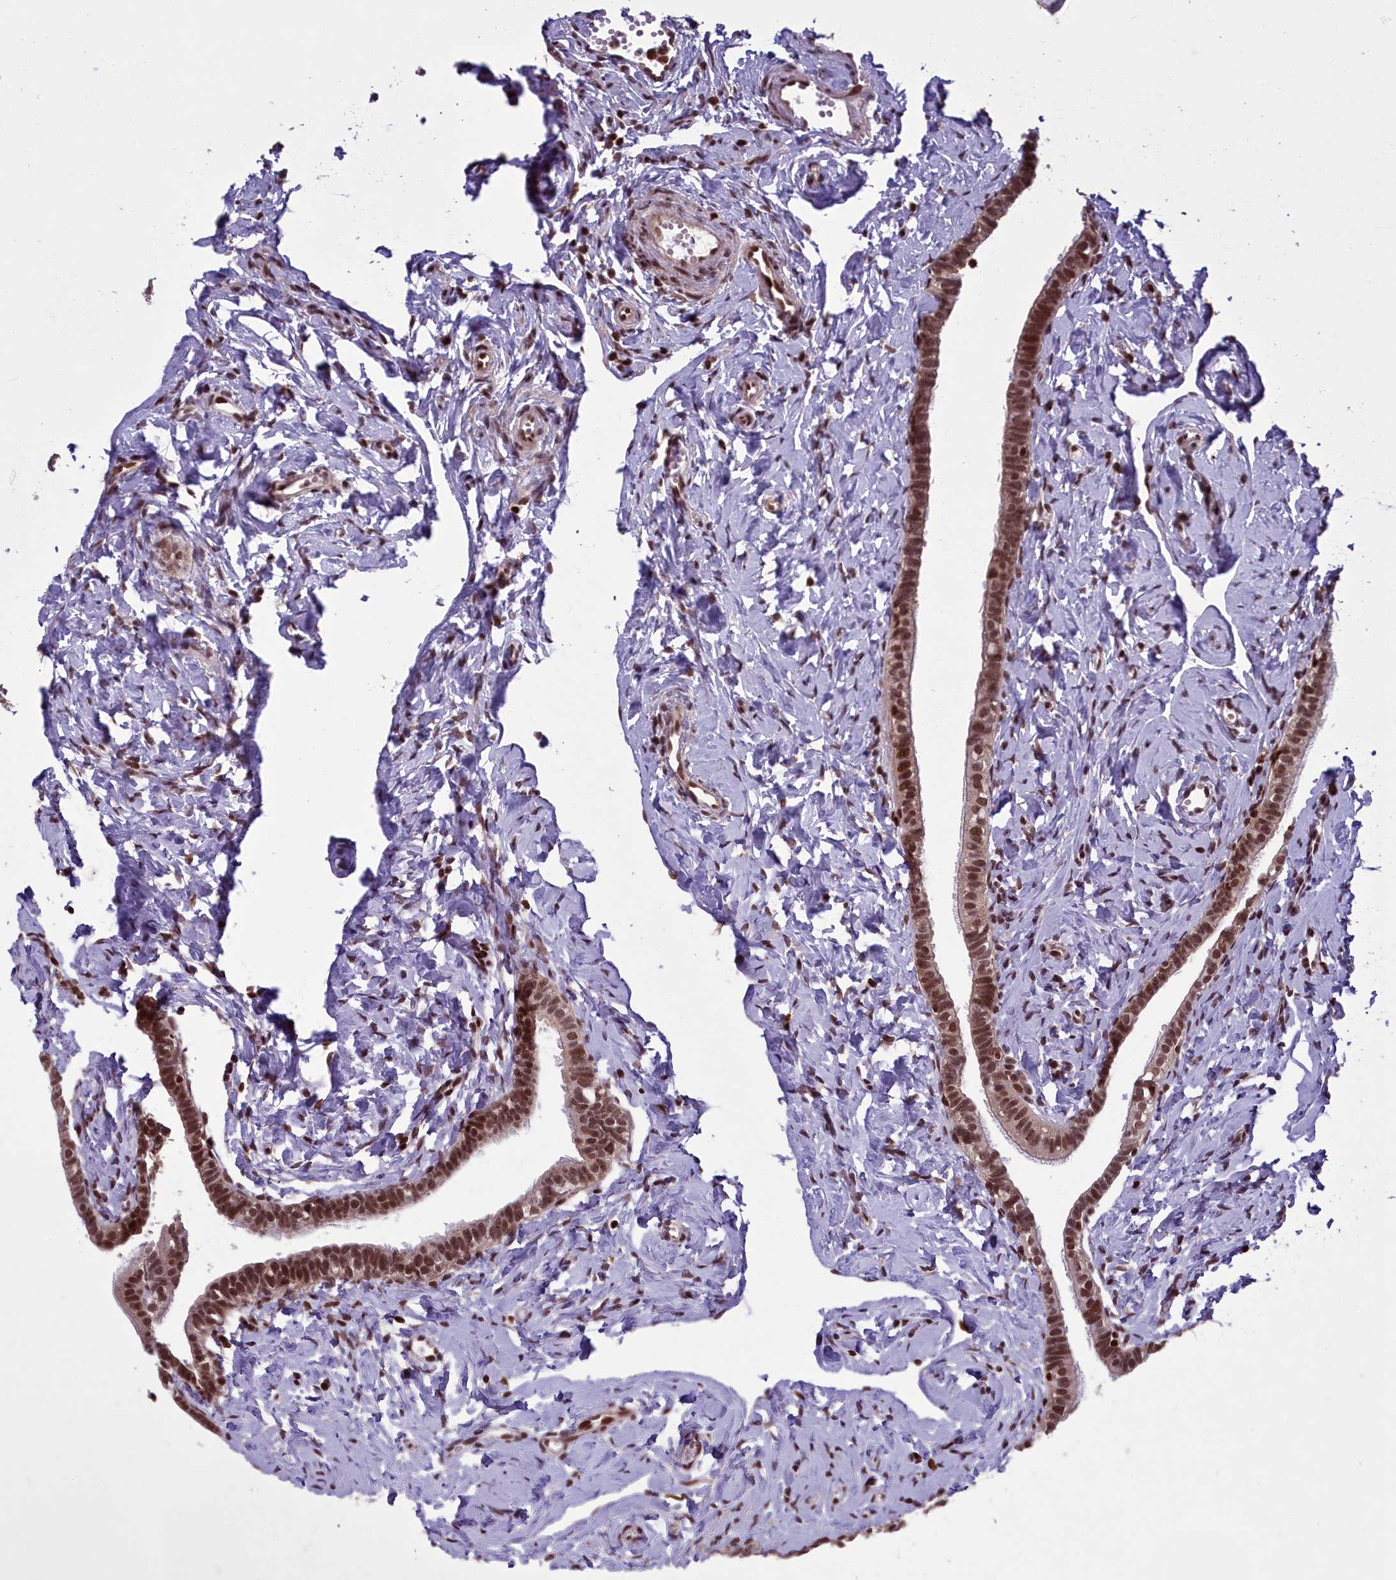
{"staining": {"intensity": "strong", "quantity": ">75%", "location": "nuclear"}, "tissue": "fallopian tube", "cell_type": "Glandular cells", "image_type": "normal", "snomed": [{"axis": "morphology", "description": "Normal tissue, NOS"}, {"axis": "topography", "description": "Fallopian tube"}], "caption": "DAB immunohistochemical staining of benign fallopian tube exhibits strong nuclear protein expression in approximately >75% of glandular cells. The staining was performed using DAB (3,3'-diaminobenzidine), with brown indicating positive protein expression. Nuclei are stained blue with hematoxylin.", "gene": "GMEB1", "patient": {"sex": "female", "age": 66}}